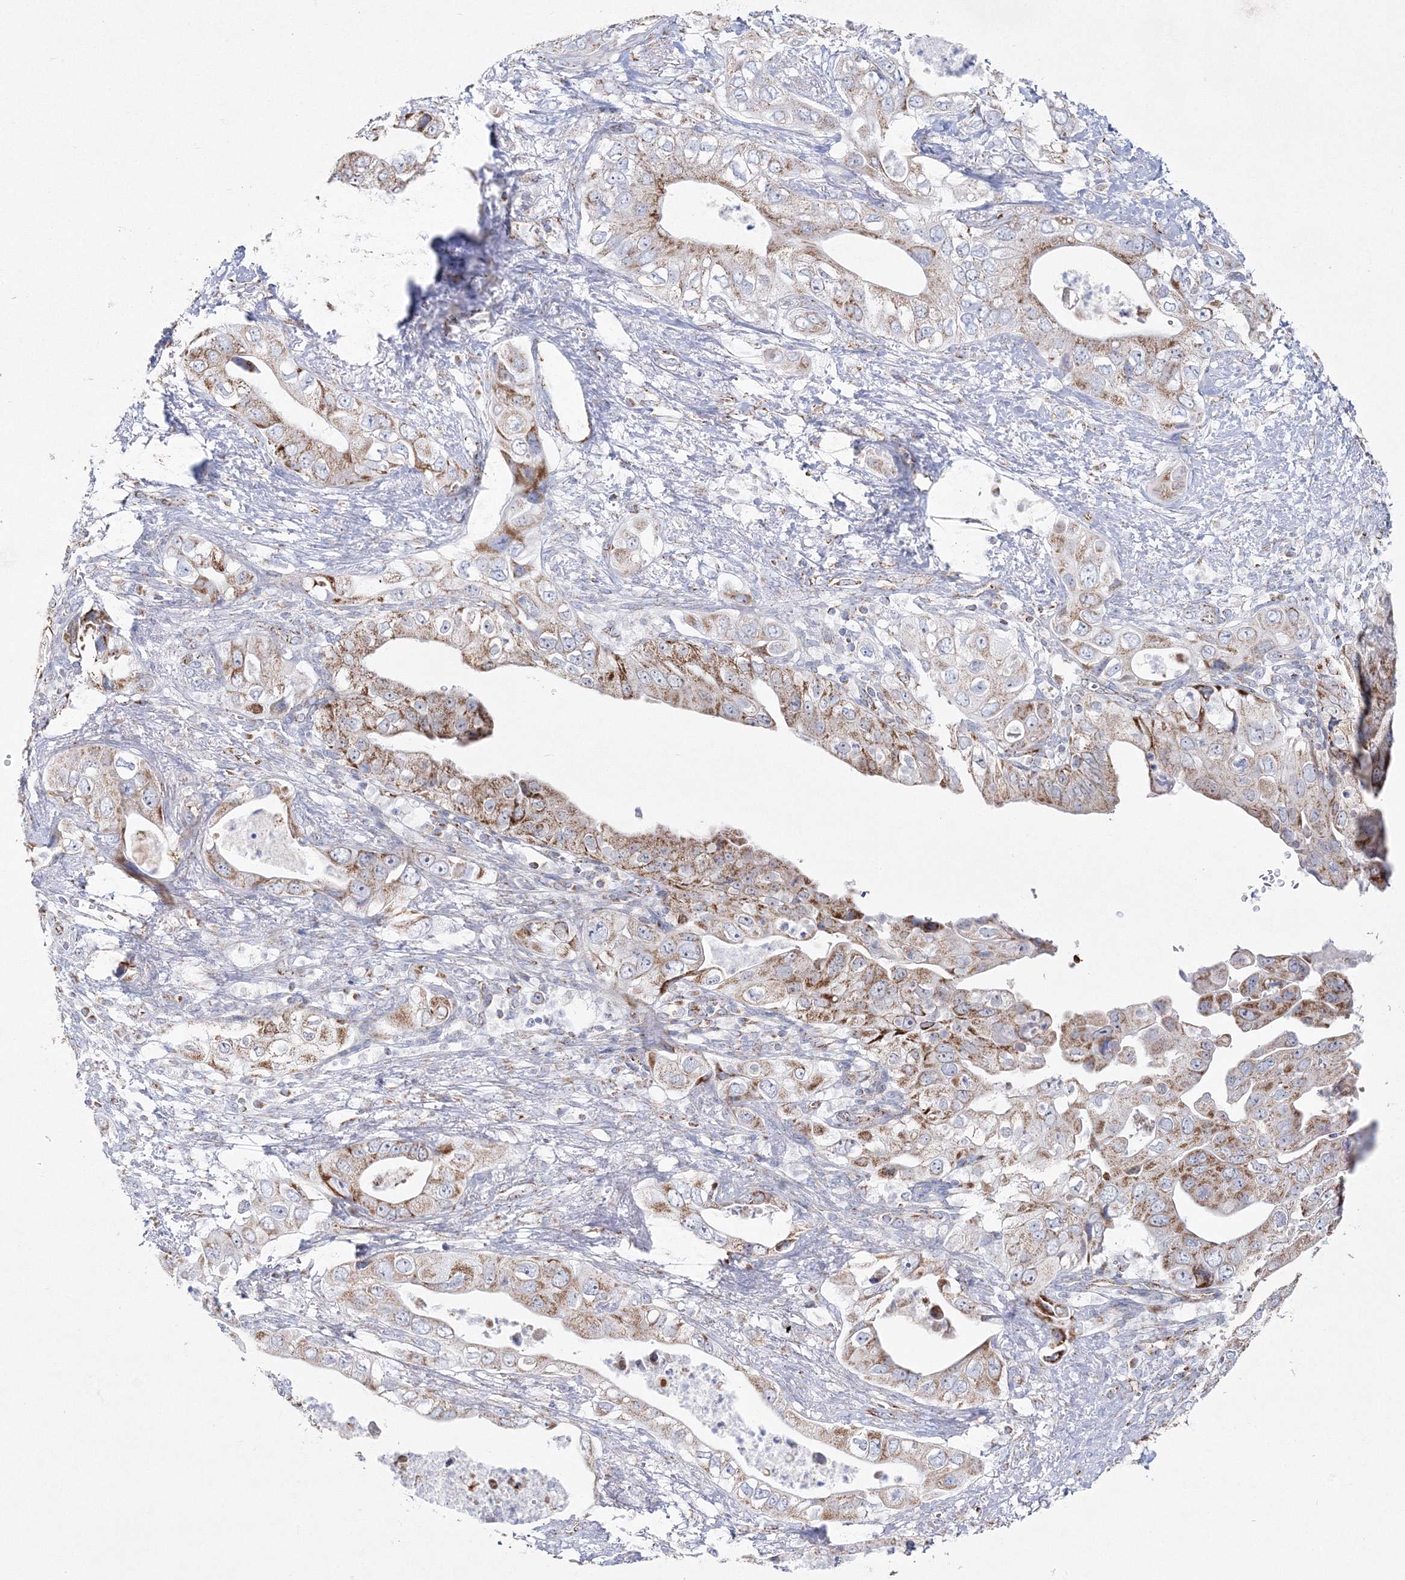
{"staining": {"intensity": "moderate", "quantity": "25%-75%", "location": "cytoplasmic/membranous"}, "tissue": "pancreatic cancer", "cell_type": "Tumor cells", "image_type": "cancer", "snomed": [{"axis": "morphology", "description": "Adenocarcinoma, NOS"}, {"axis": "topography", "description": "Pancreas"}], "caption": "Immunohistochemical staining of pancreatic cancer displays moderate cytoplasmic/membranous protein expression in about 25%-75% of tumor cells.", "gene": "HIBCH", "patient": {"sex": "female", "age": 78}}